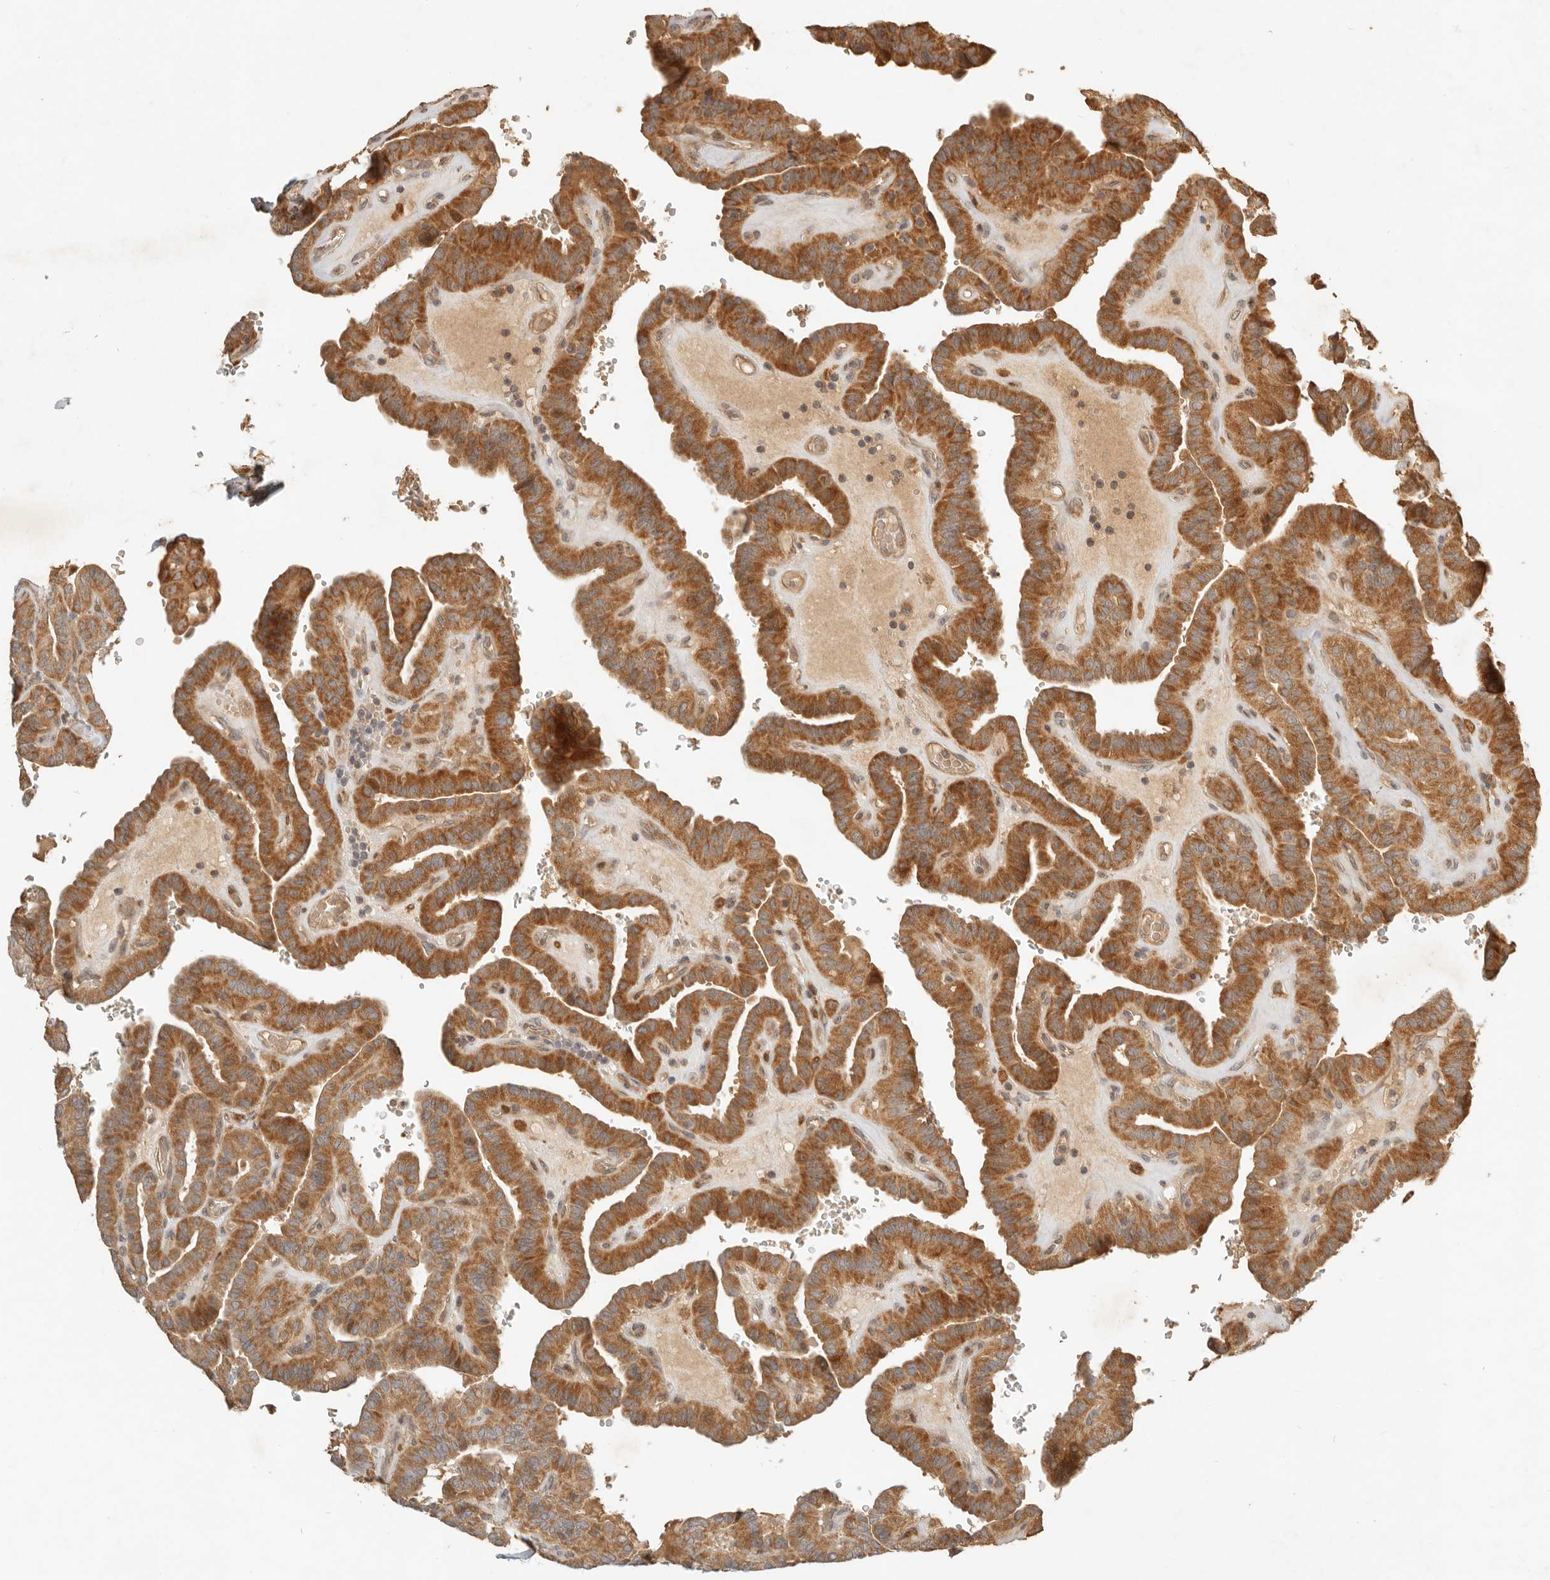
{"staining": {"intensity": "strong", "quantity": ">75%", "location": "cytoplasmic/membranous"}, "tissue": "thyroid cancer", "cell_type": "Tumor cells", "image_type": "cancer", "snomed": [{"axis": "morphology", "description": "Papillary adenocarcinoma, NOS"}, {"axis": "topography", "description": "Thyroid gland"}], "caption": "Immunohistochemistry (DAB (3,3'-diaminobenzidine)) staining of thyroid papillary adenocarcinoma reveals strong cytoplasmic/membranous protein expression in approximately >75% of tumor cells.", "gene": "CLEC4C", "patient": {"sex": "male", "age": 77}}